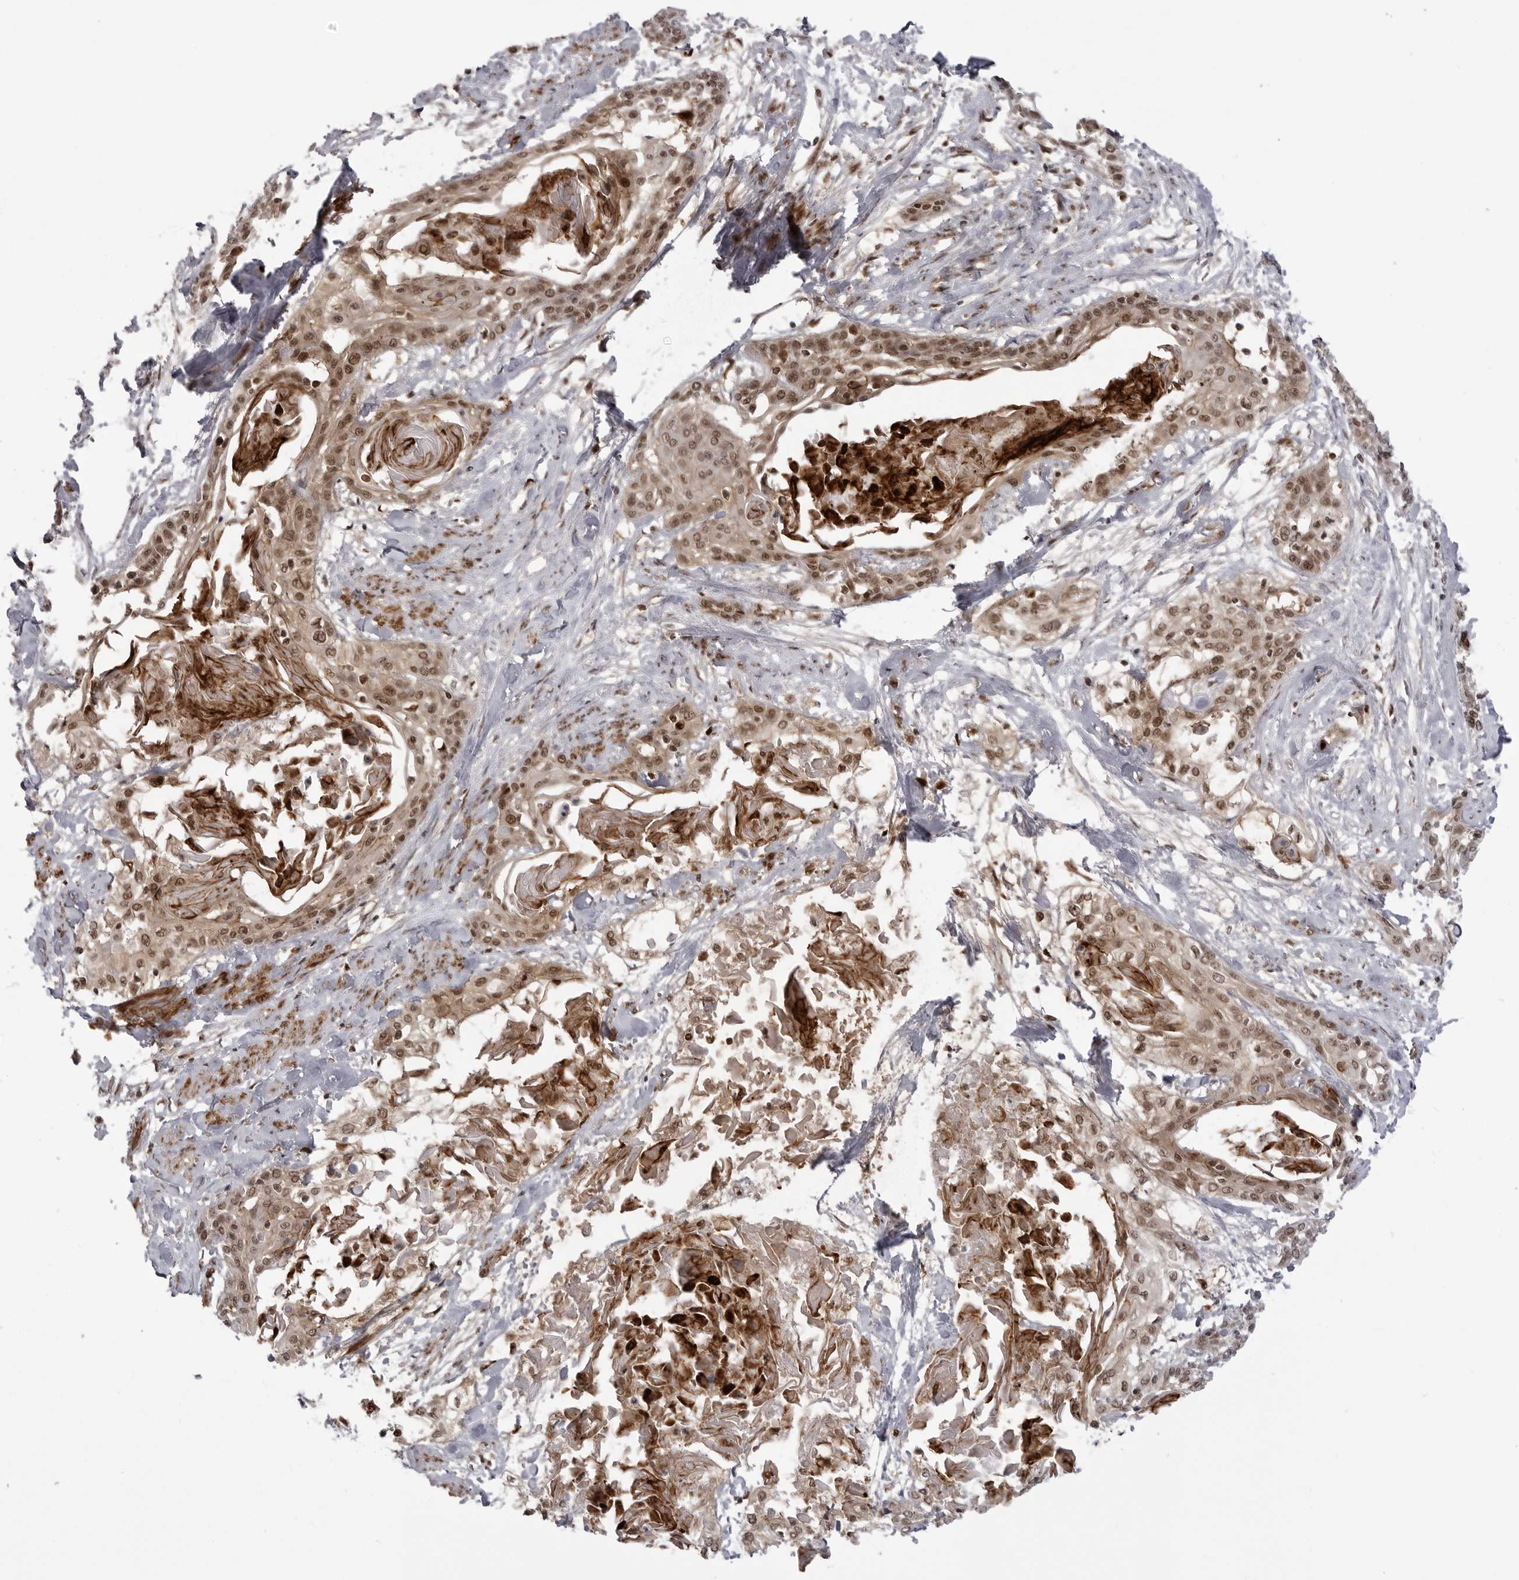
{"staining": {"intensity": "moderate", "quantity": ">75%", "location": "cytoplasmic/membranous,nuclear"}, "tissue": "cervical cancer", "cell_type": "Tumor cells", "image_type": "cancer", "snomed": [{"axis": "morphology", "description": "Squamous cell carcinoma, NOS"}, {"axis": "topography", "description": "Cervix"}], "caption": "The immunohistochemical stain shows moderate cytoplasmic/membranous and nuclear positivity in tumor cells of cervical squamous cell carcinoma tissue. The staining was performed using DAB (3,3'-diaminobenzidine), with brown indicating positive protein expression. Nuclei are stained blue with hematoxylin.", "gene": "PTK2B", "patient": {"sex": "female", "age": 57}}